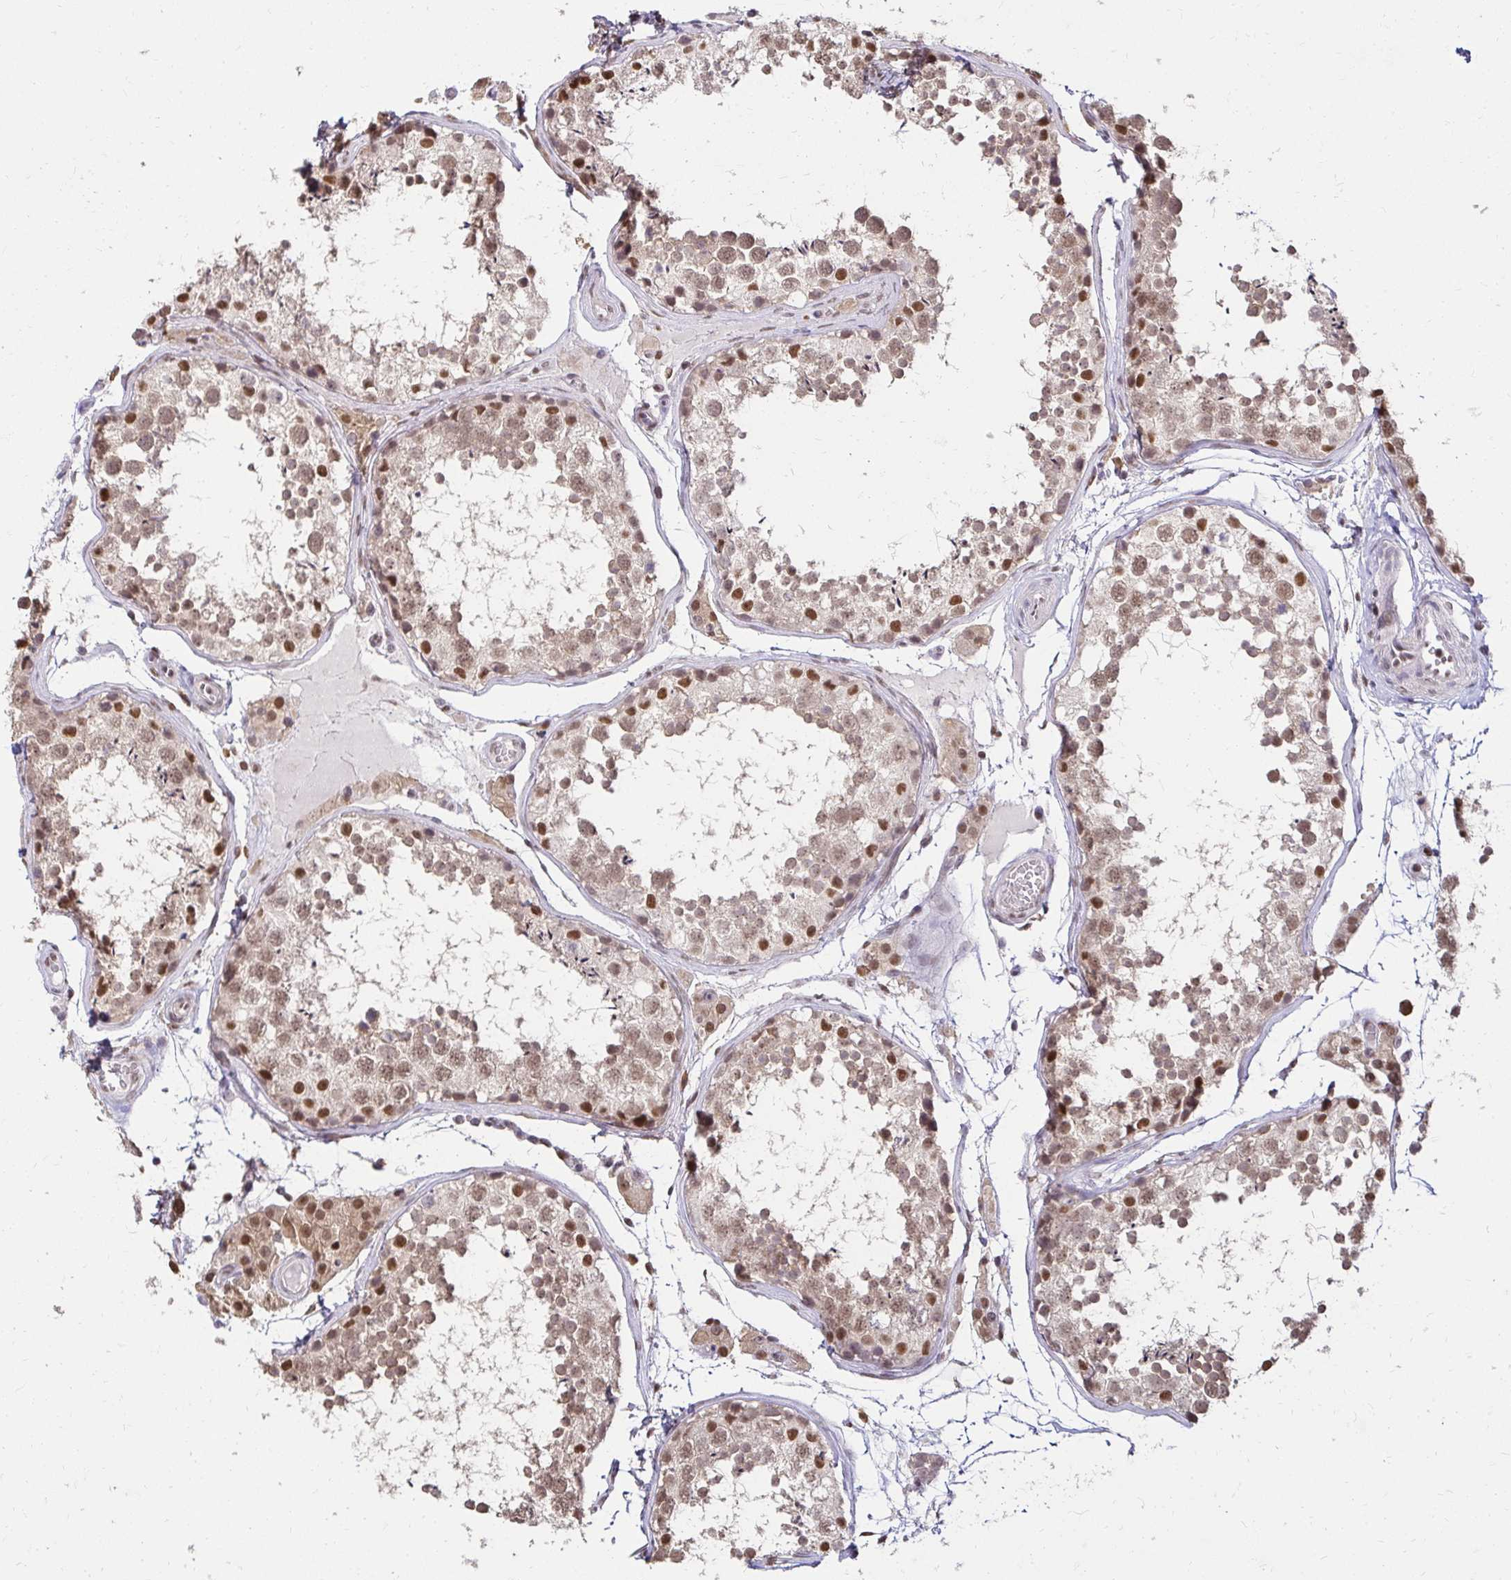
{"staining": {"intensity": "moderate", "quantity": ">75%", "location": "cytoplasmic/membranous,nuclear"}, "tissue": "testis", "cell_type": "Cells in seminiferous ducts", "image_type": "normal", "snomed": [{"axis": "morphology", "description": "Normal tissue, NOS"}, {"axis": "topography", "description": "Testis"}], "caption": "Immunohistochemical staining of benign human testis shows moderate cytoplasmic/membranous,nuclear protein staining in about >75% of cells in seminiferous ducts. (brown staining indicates protein expression, while blue staining denotes nuclei).", "gene": "RIMS4", "patient": {"sex": "male", "age": 29}}